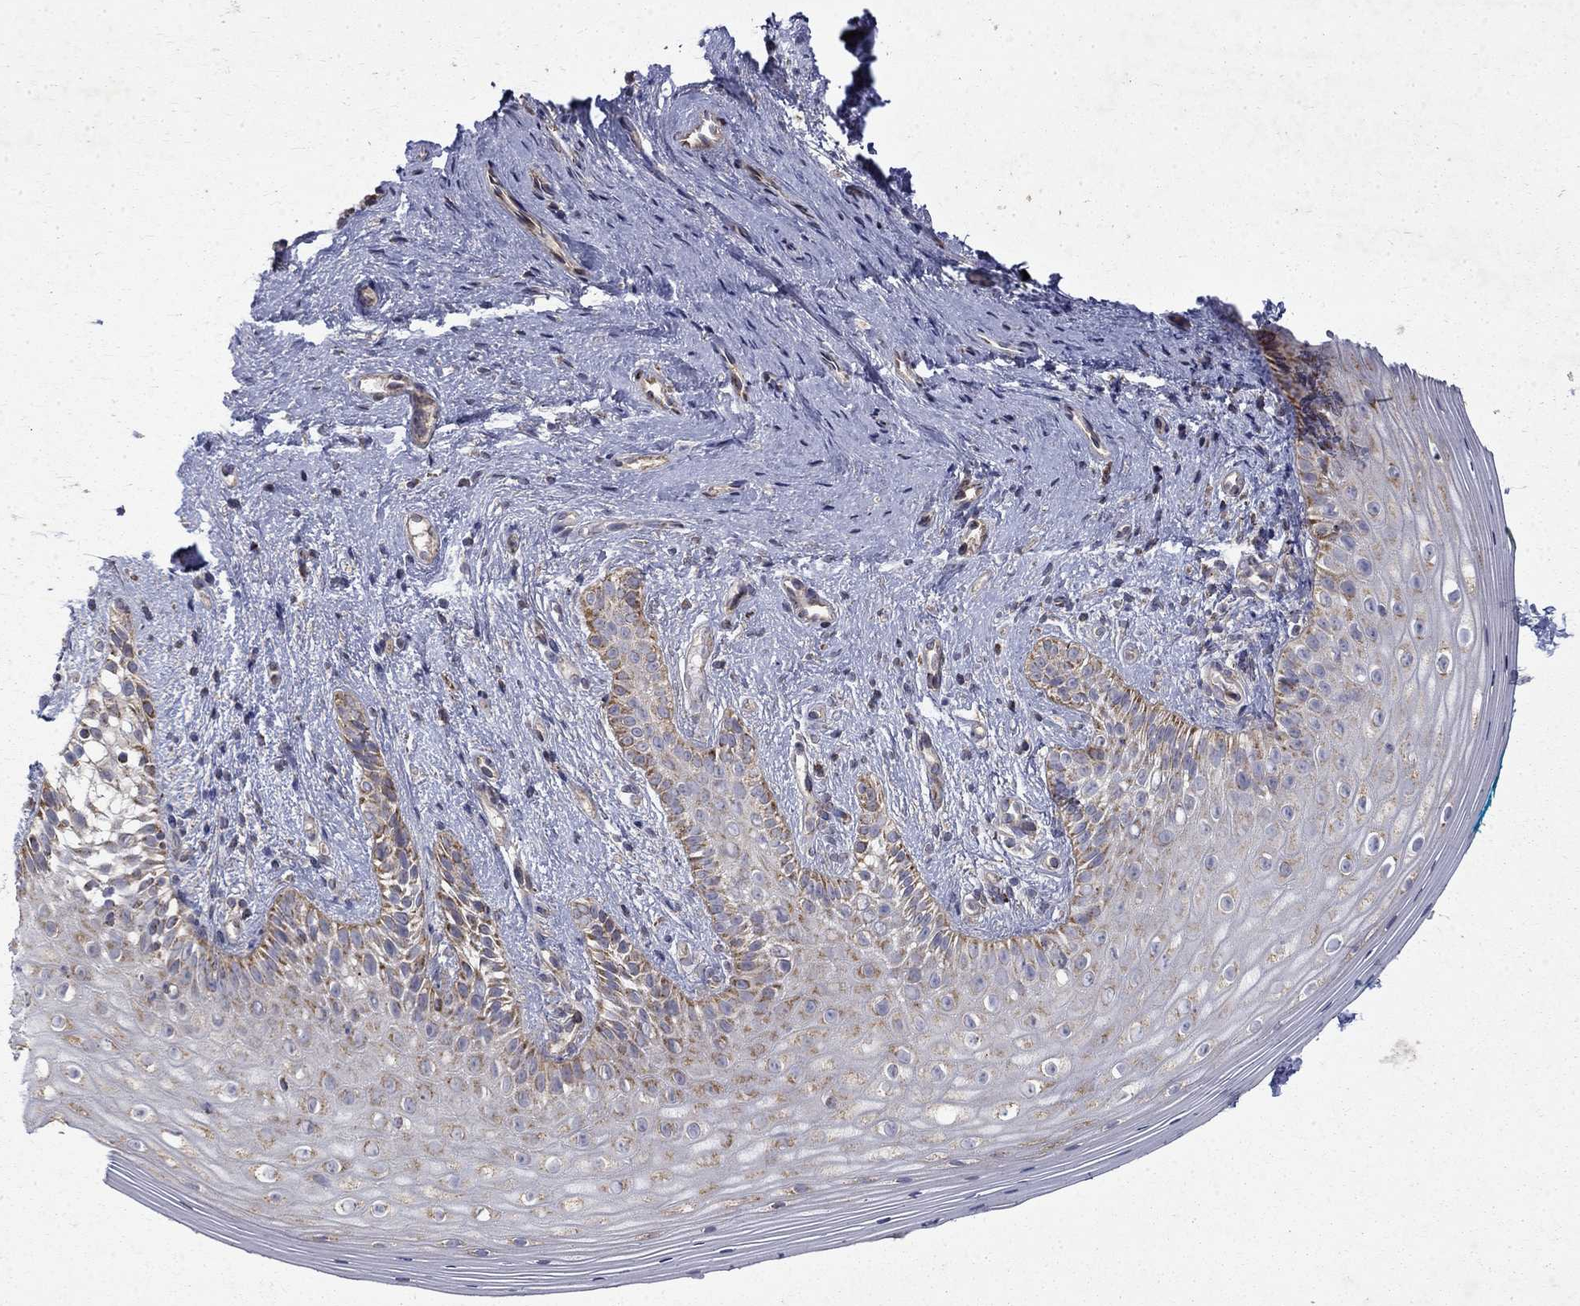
{"staining": {"intensity": "moderate", "quantity": "<25%", "location": "cytoplasmic/membranous"}, "tissue": "vagina", "cell_type": "Squamous epithelial cells", "image_type": "normal", "snomed": [{"axis": "morphology", "description": "Normal tissue, NOS"}, {"axis": "topography", "description": "Vagina"}], "caption": "Squamous epithelial cells demonstrate low levels of moderate cytoplasmic/membranous positivity in approximately <25% of cells in benign human vagina. The protein is stained brown, and the nuclei are stained in blue (DAB IHC with brightfield microscopy, high magnification).", "gene": "PCBP3", "patient": {"sex": "female", "age": 47}}